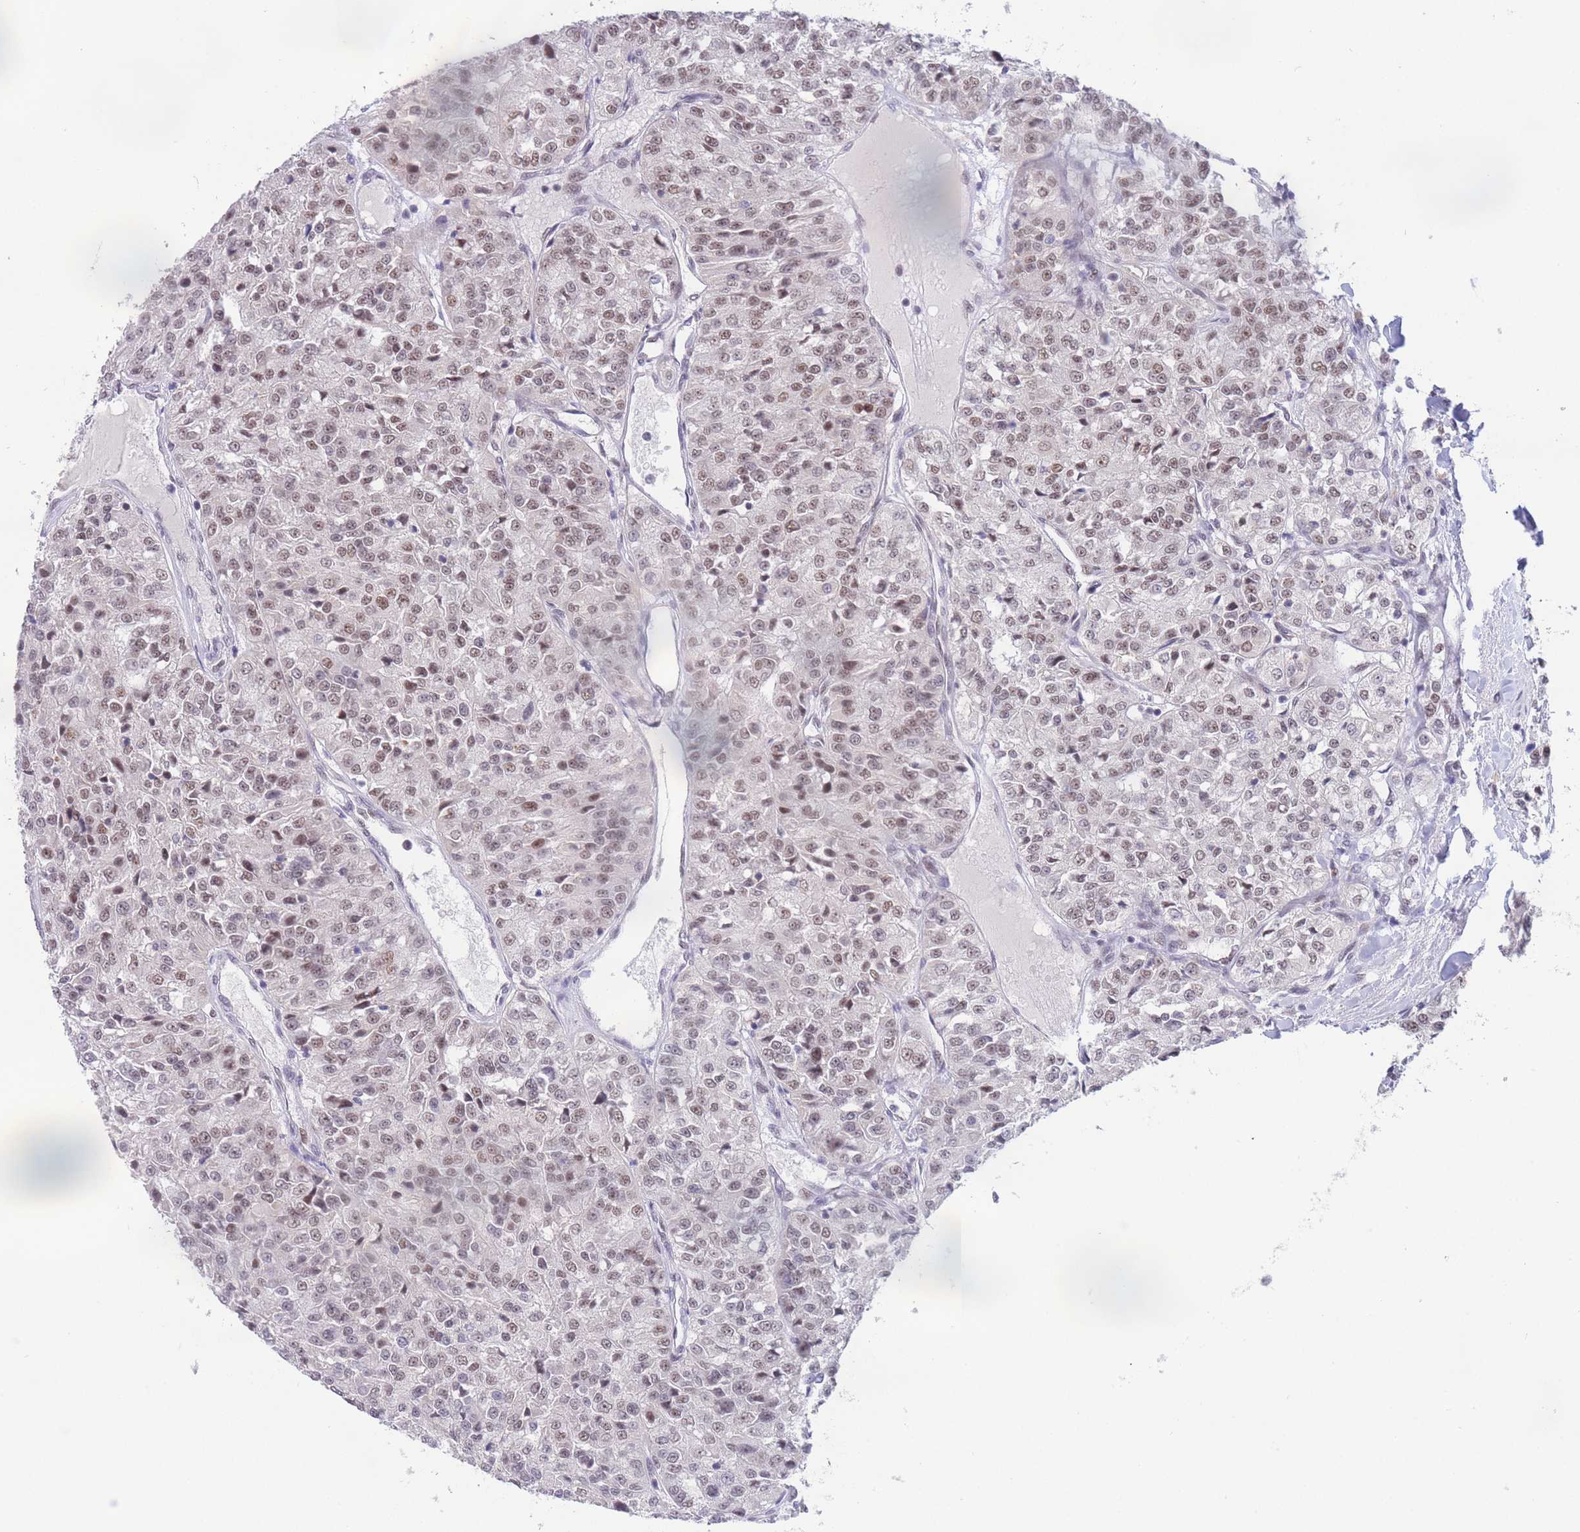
{"staining": {"intensity": "weak", "quantity": ">75%", "location": "nuclear"}, "tissue": "renal cancer", "cell_type": "Tumor cells", "image_type": "cancer", "snomed": [{"axis": "morphology", "description": "Adenocarcinoma, NOS"}, {"axis": "topography", "description": "Kidney"}], "caption": "Human renal cancer stained with a protein marker shows weak staining in tumor cells.", "gene": "SMAD9", "patient": {"sex": "female", "age": 63}}